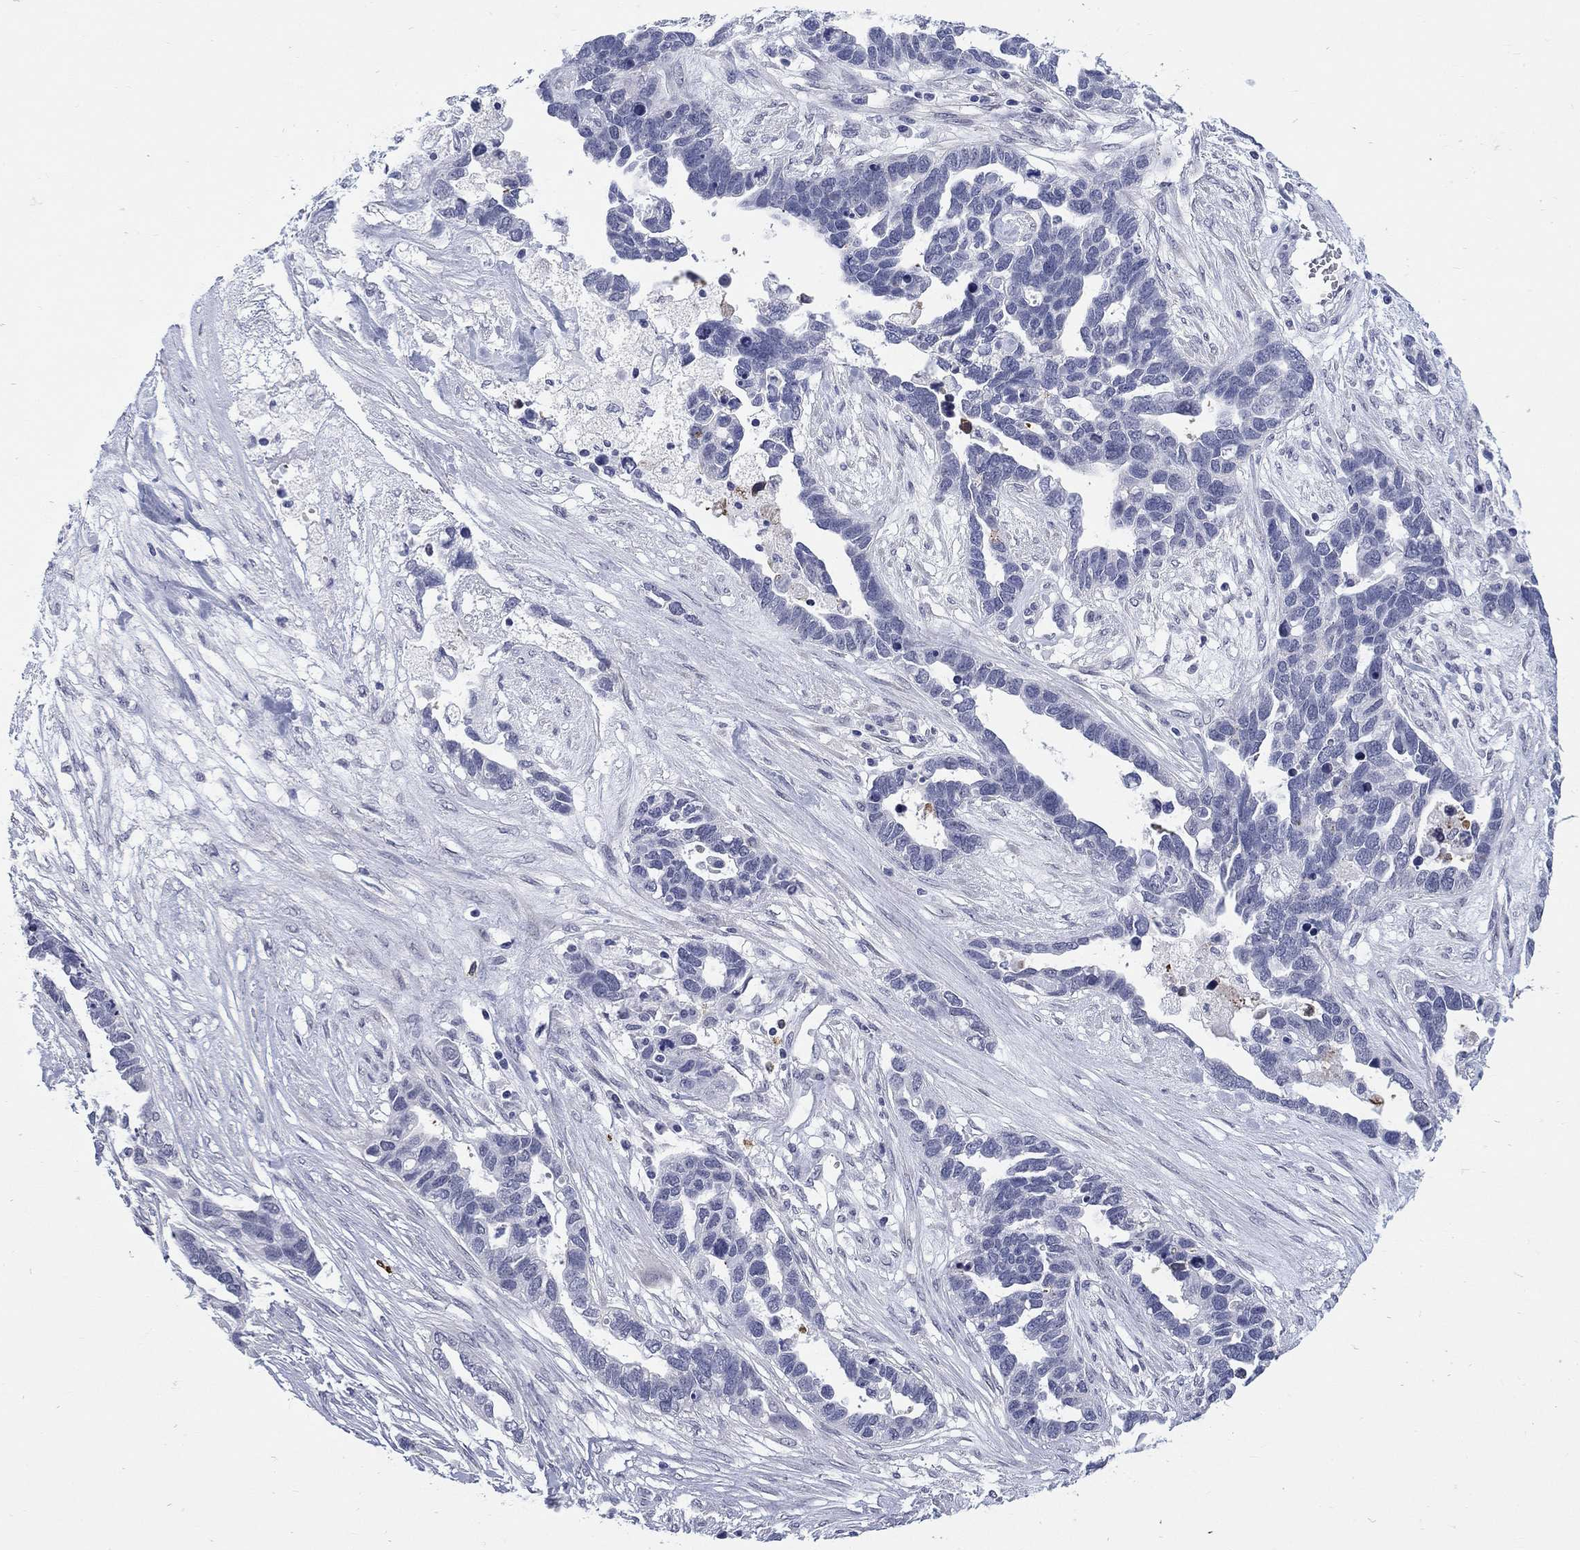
{"staining": {"intensity": "negative", "quantity": "none", "location": "none"}, "tissue": "ovarian cancer", "cell_type": "Tumor cells", "image_type": "cancer", "snomed": [{"axis": "morphology", "description": "Cystadenocarcinoma, serous, NOS"}, {"axis": "topography", "description": "Ovary"}], "caption": "This image is of serous cystadenocarcinoma (ovarian) stained with immunohistochemistry to label a protein in brown with the nuclei are counter-stained blue. There is no positivity in tumor cells.", "gene": "ECEL1", "patient": {"sex": "female", "age": 54}}